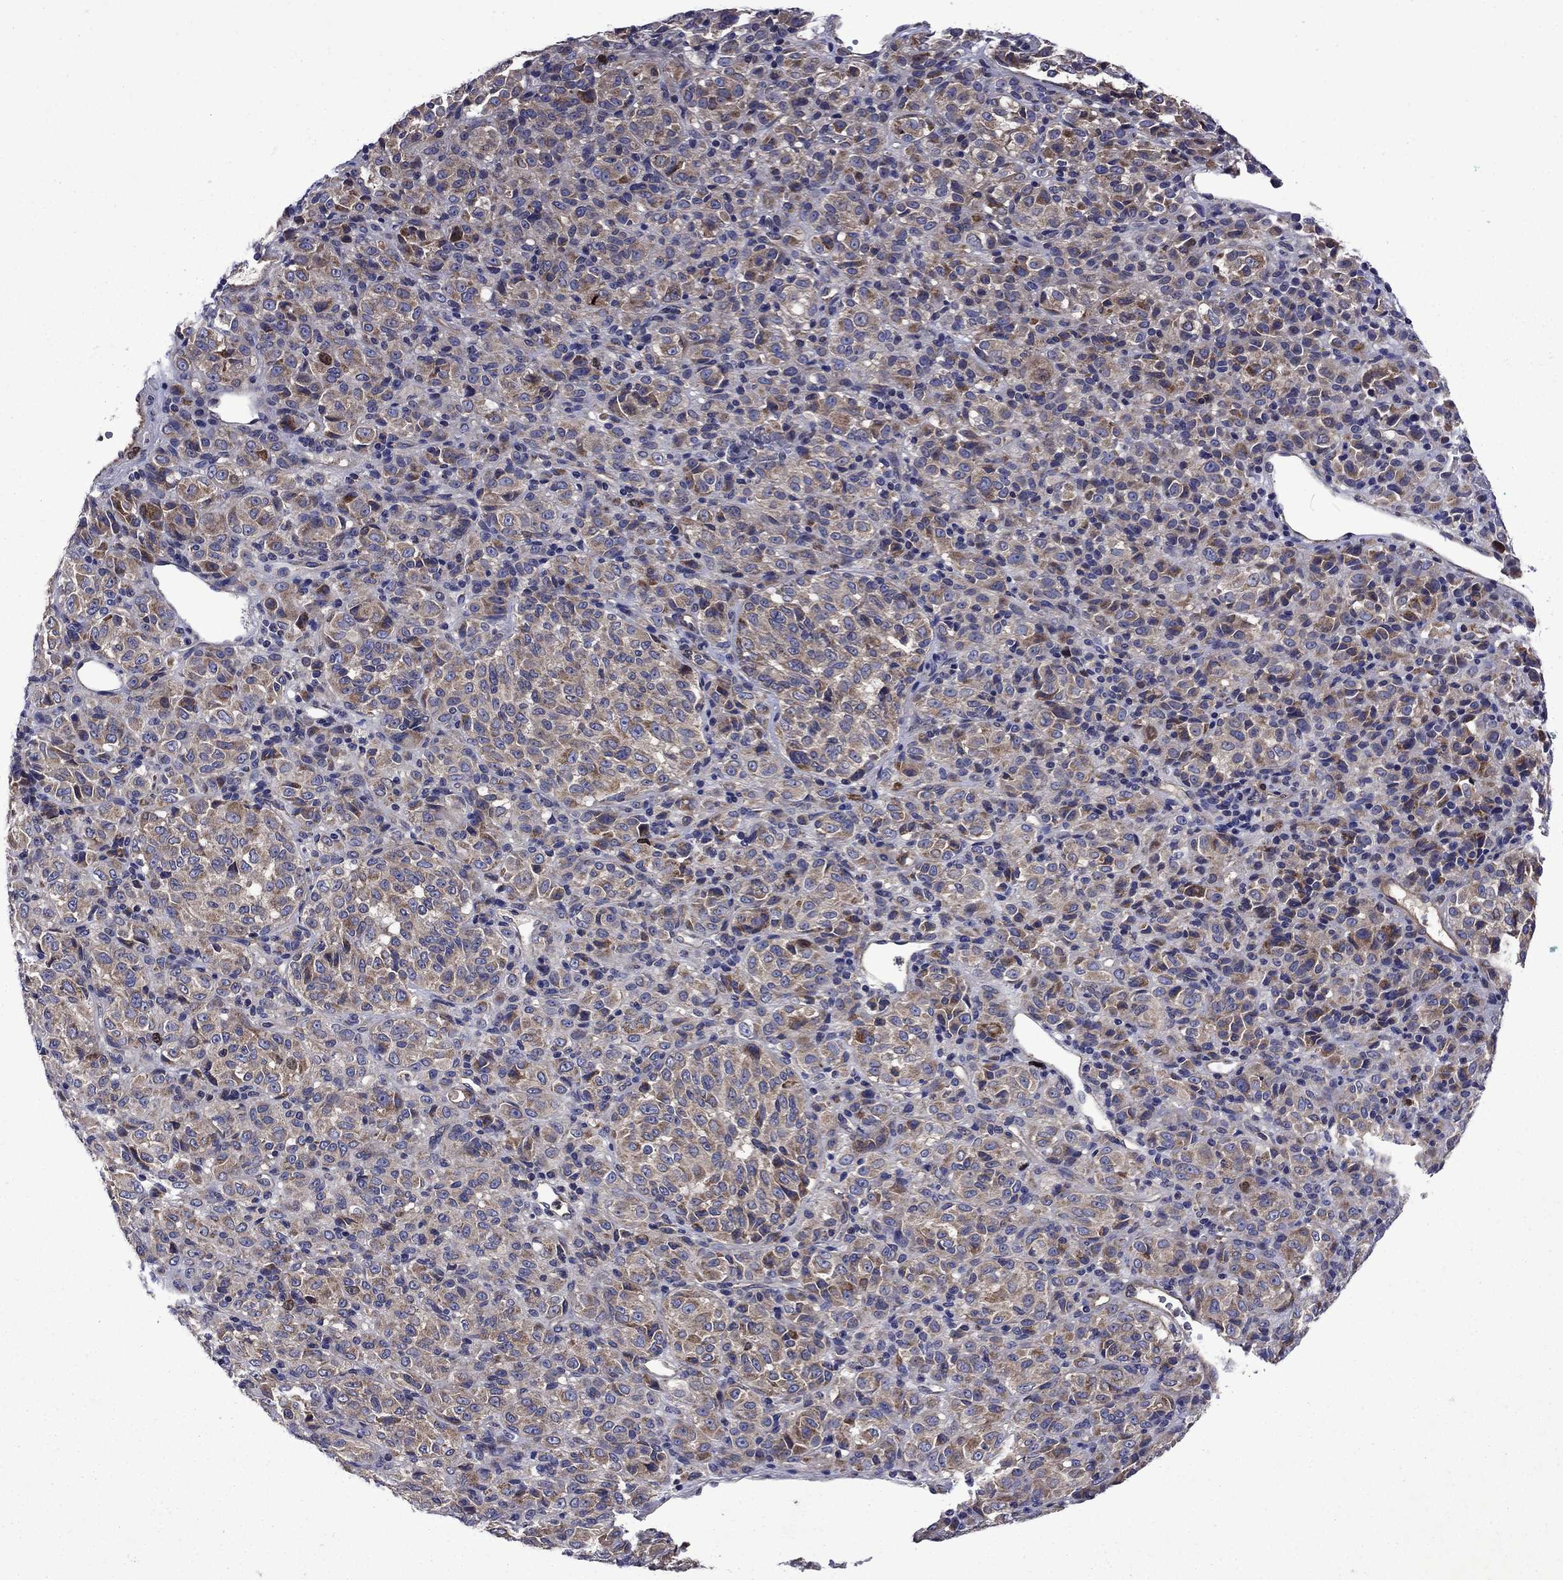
{"staining": {"intensity": "weak", "quantity": ">75%", "location": "cytoplasmic/membranous"}, "tissue": "melanoma", "cell_type": "Tumor cells", "image_type": "cancer", "snomed": [{"axis": "morphology", "description": "Malignant melanoma, Metastatic site"}, {"axis": "topography", "description": "Brain"}], "caption": "Weak cytoplasmic/membranous positivity for a protein is identified in approximately >75% of tumor cells of malignant melanoma (metastatic site) using immunohistochemistry (IHC).", "gene": "KIF22", "patient": {"sex": "female", "age": 56}}